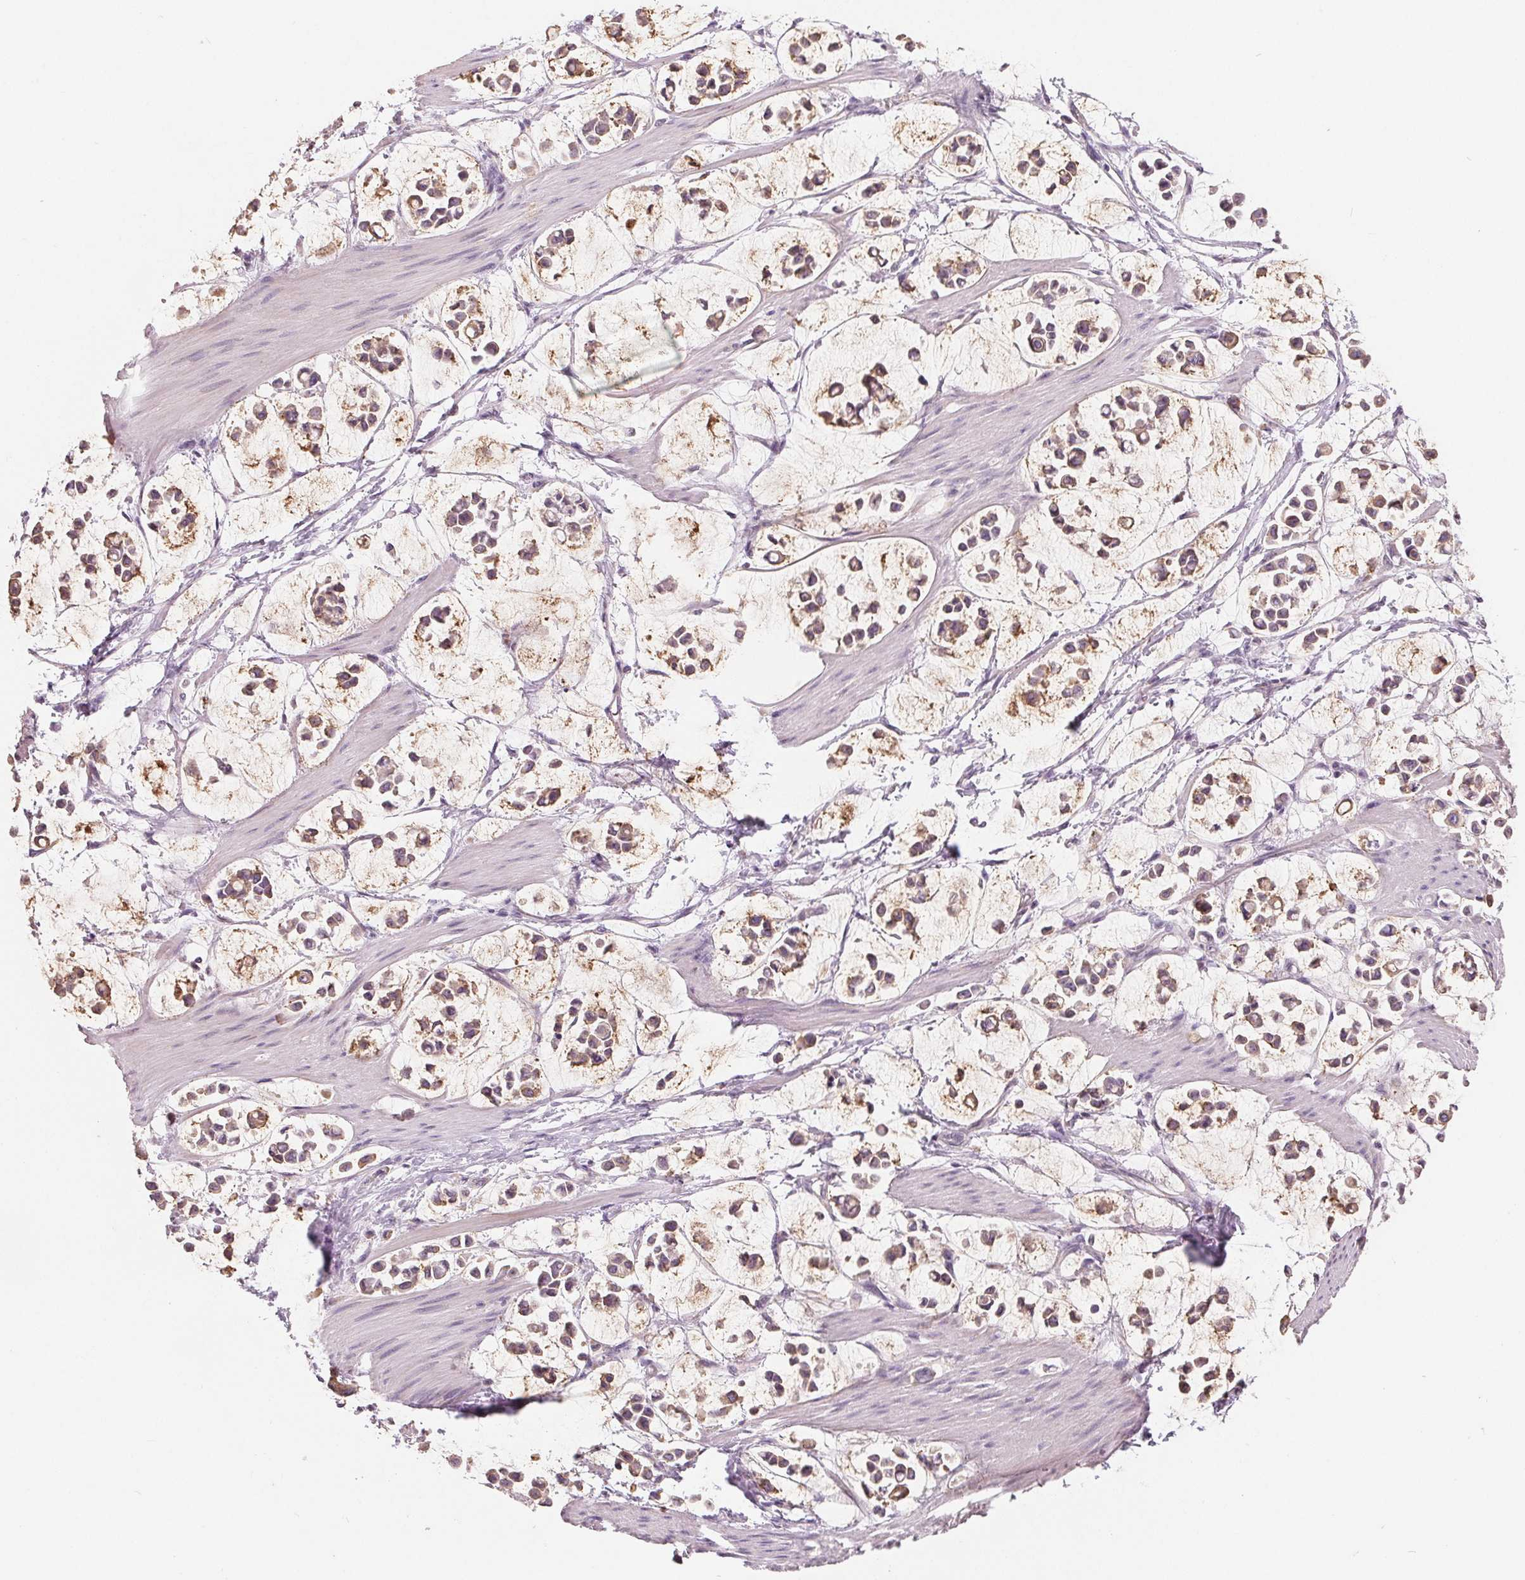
{"staining": {"intensity": "weak", "quantity": "25%-75%", "location": "cytoplasmic/membranous"}, "tissue": "stomach cancer", "cell_type": "Tumor cells", "image_type": "cancer", "snomed": [{"axis": "morphology", "description": "Adenocarcinoma, NOS"}, {"axis": "topography", "description": "Stomach"}], "caption": "Stomach adenocarcinoma tissue reveals weak cytoplasmic/membranous expression in approximately 25%-75% of tumor cells, visualized by immunohistochemistry.", "gene": "VTCN1", "patient": {"sex": "male", "age": 82}}